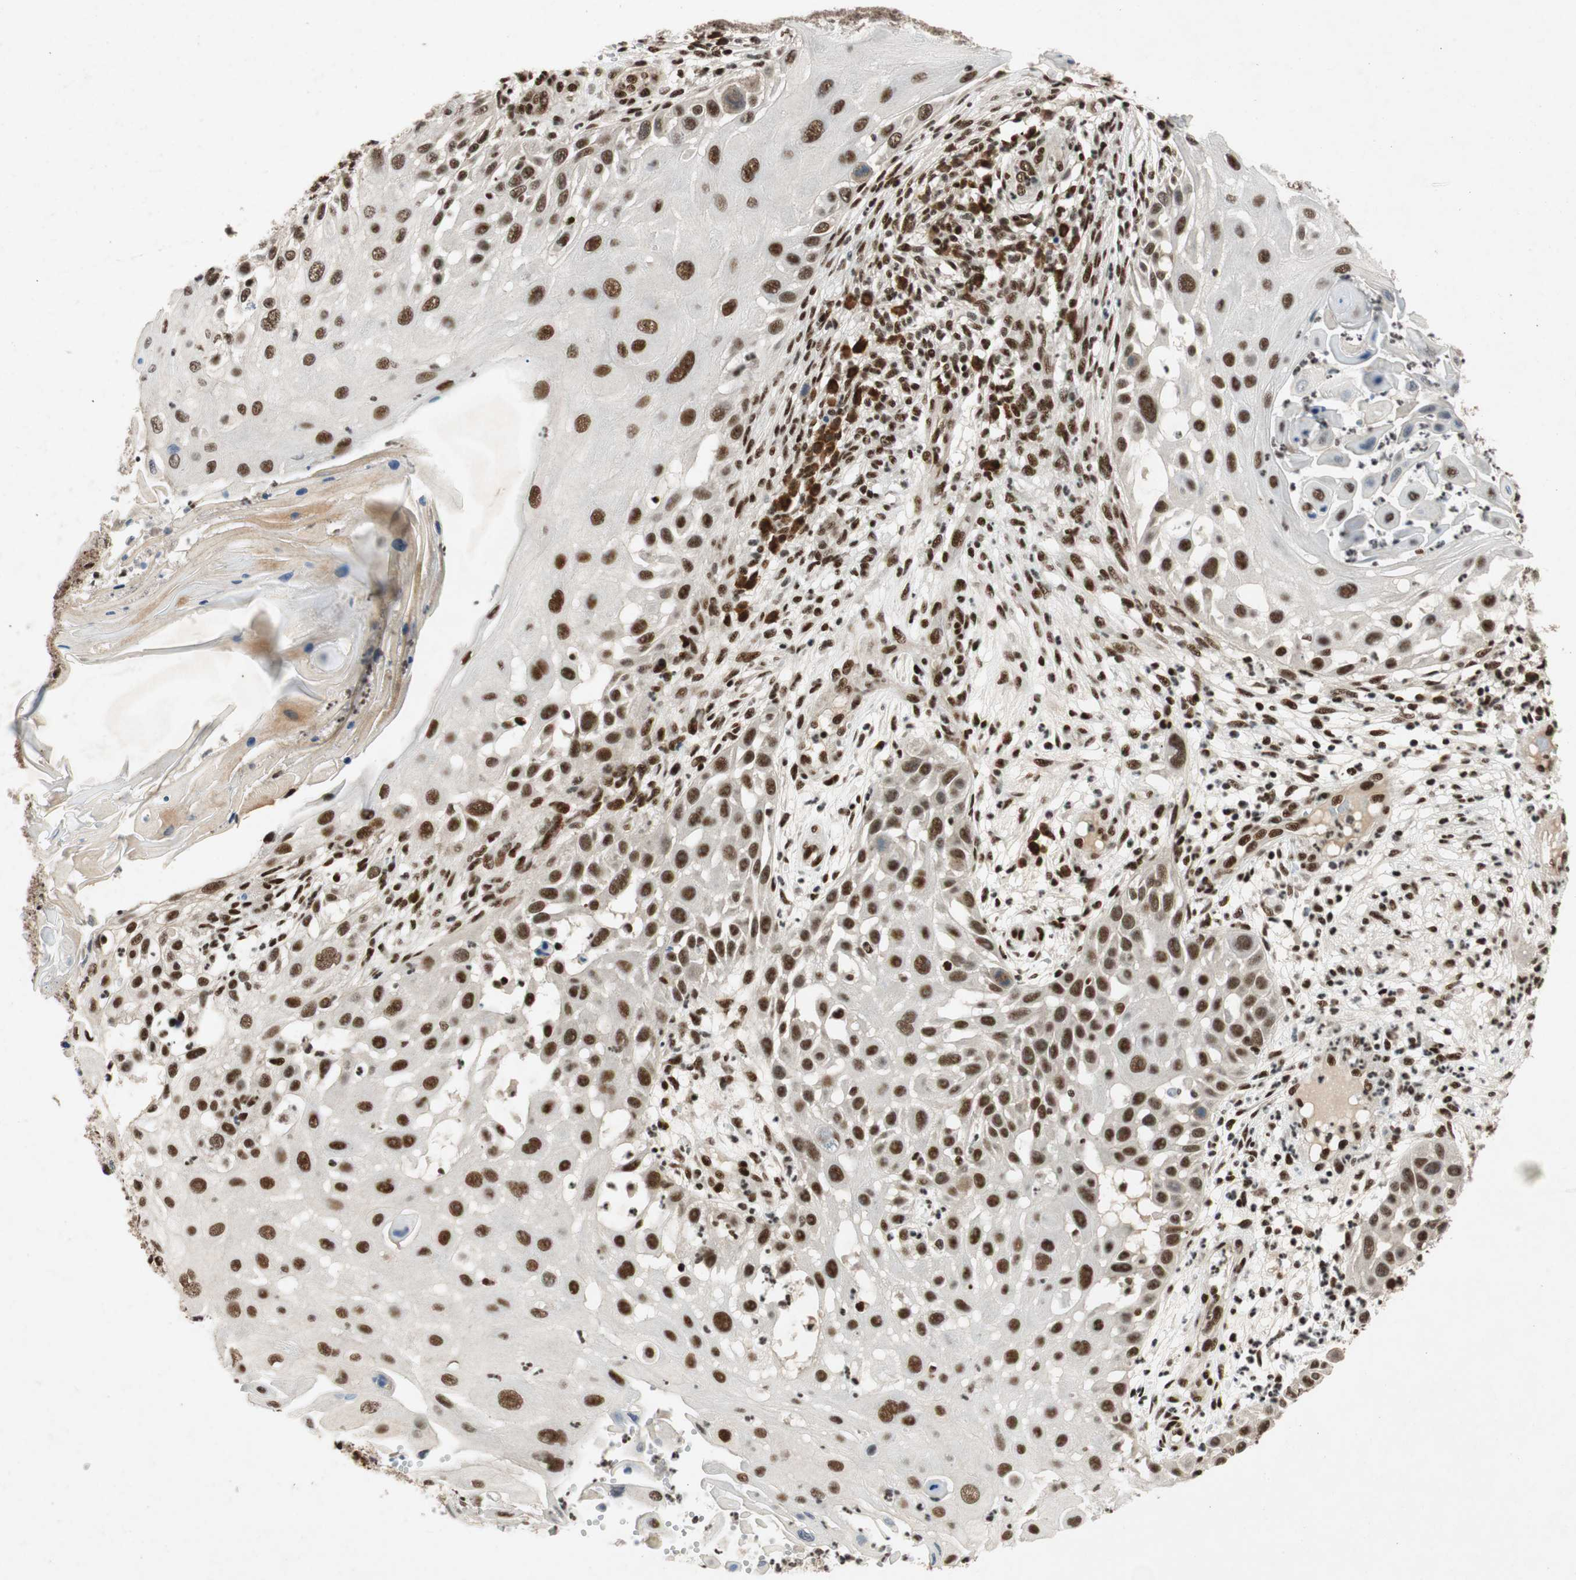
{"staining": {"intensity": "strong", "quantity": ">75%", "location": "nuclear"}, "tissue": "skin cancer", "cell_type": "Tumor cells", "image_type": "cancer", "snomed": [{"axis": "morphology", "description": "Squamous cell carcinoma, NOS"}, {"axis": "topography", "description": "Skin"}], "caption": "Skin cancer stained for a protein (brown) displays strong nuclear positive staining in approximately >75% of tumor cells.", "gene": "NCBP3", "patient": {"sex": "female", "age": 44}}